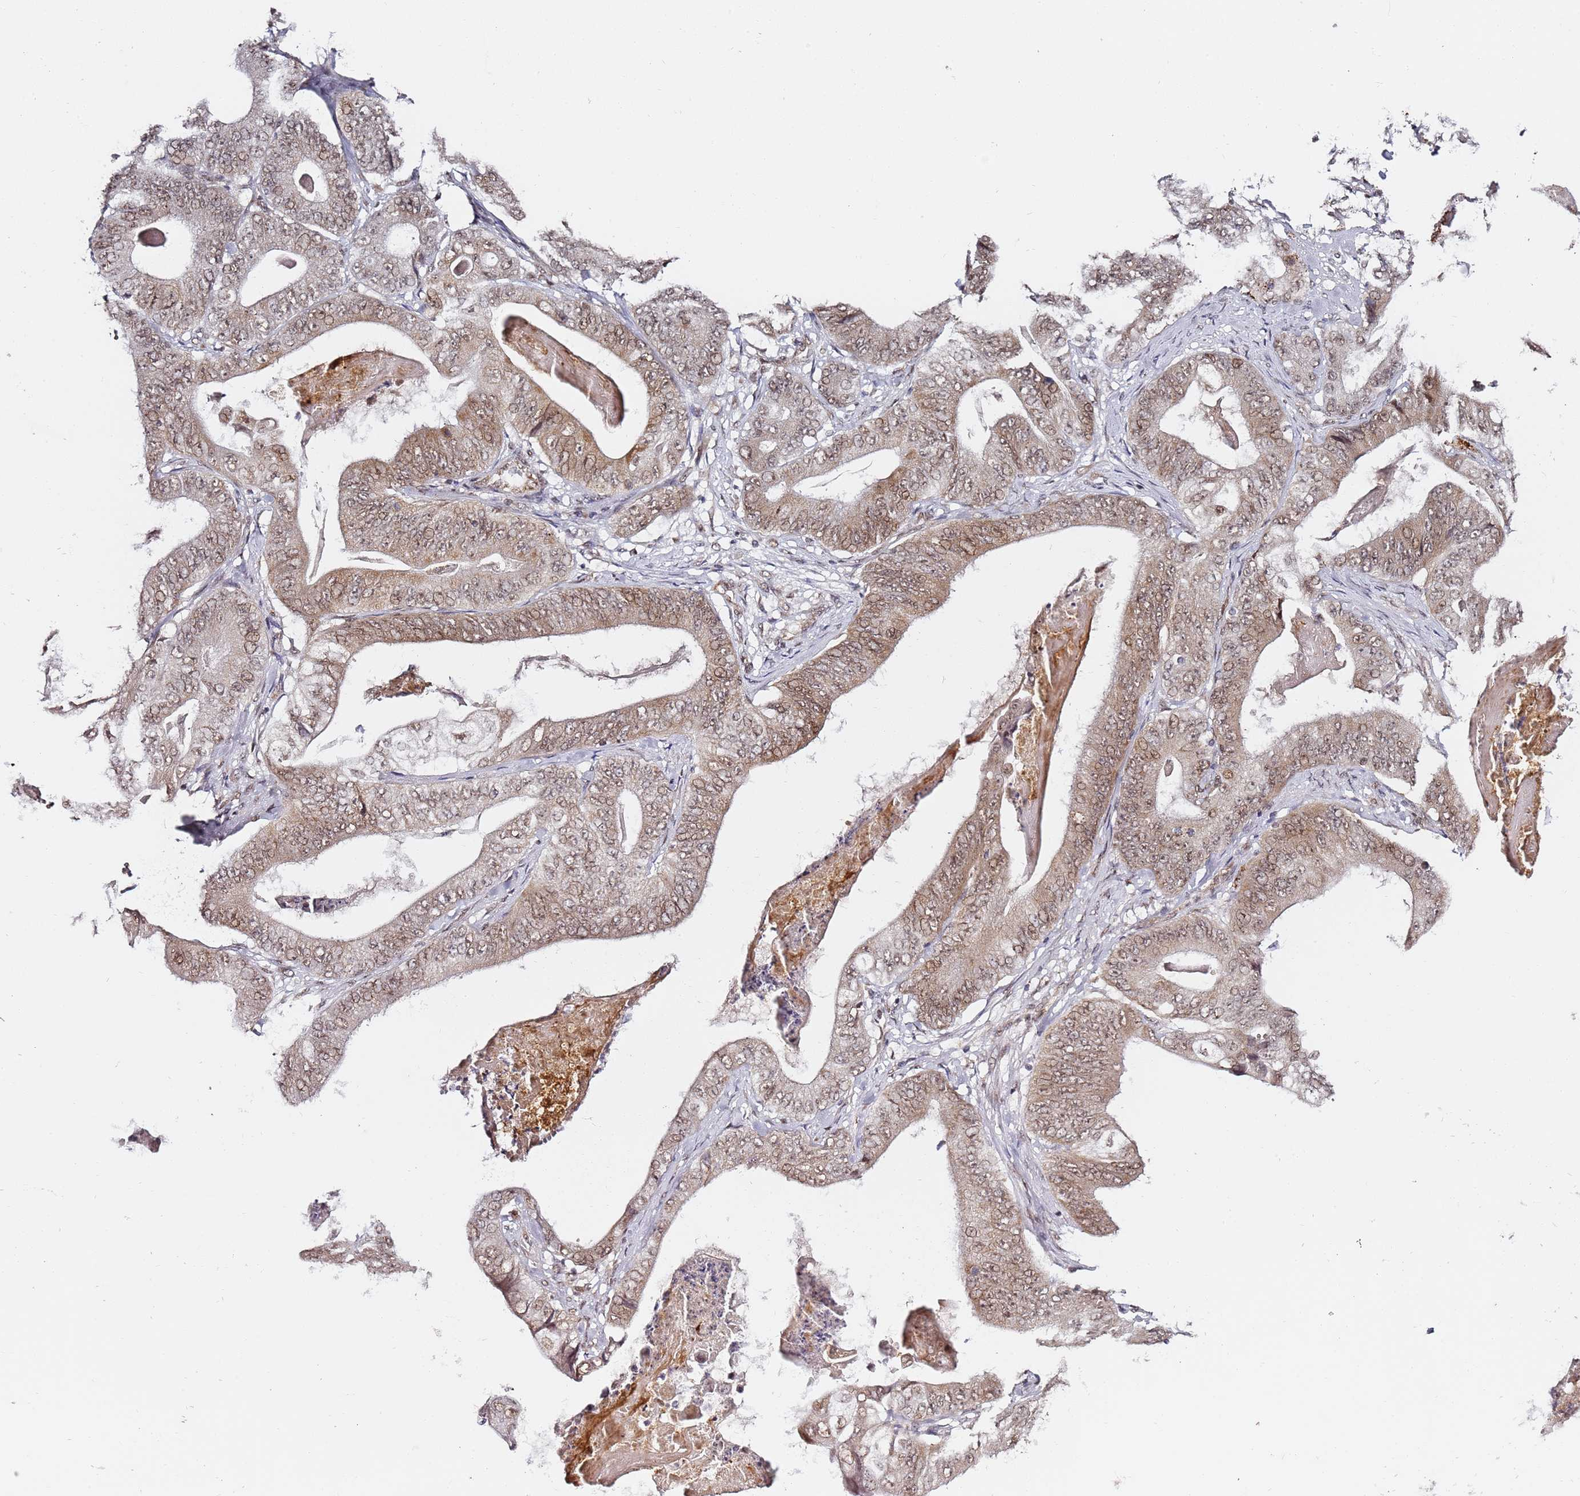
{"staining": {"intensity": "moderate", "quantity": ">75%", "location": "cytoplasmic/membranous,nuclear"}, "tissue": "stomach cancer", "cell_type": "Tumor cells", "image_type": "cancer", "snomed": [{"axis": "morphology", "description": "Adenocarcinoma, NOS"}, {"axis": "topography", "description": "Stomach"}], "caption": "Stomach cancer stained with DAB (3,3'-diaminobenzidine) immunohistochemistry shows medium levels of moderate cytoplasmic/membranous and nuclear positivity in approximately >75% of tumor cells. (DAB (3,3'-diaminobenzidine) IHC with brightfield microscopy, high magnification).", "gene": "TP53AIP1", "patient": {"sex": "female", "age": 73}}